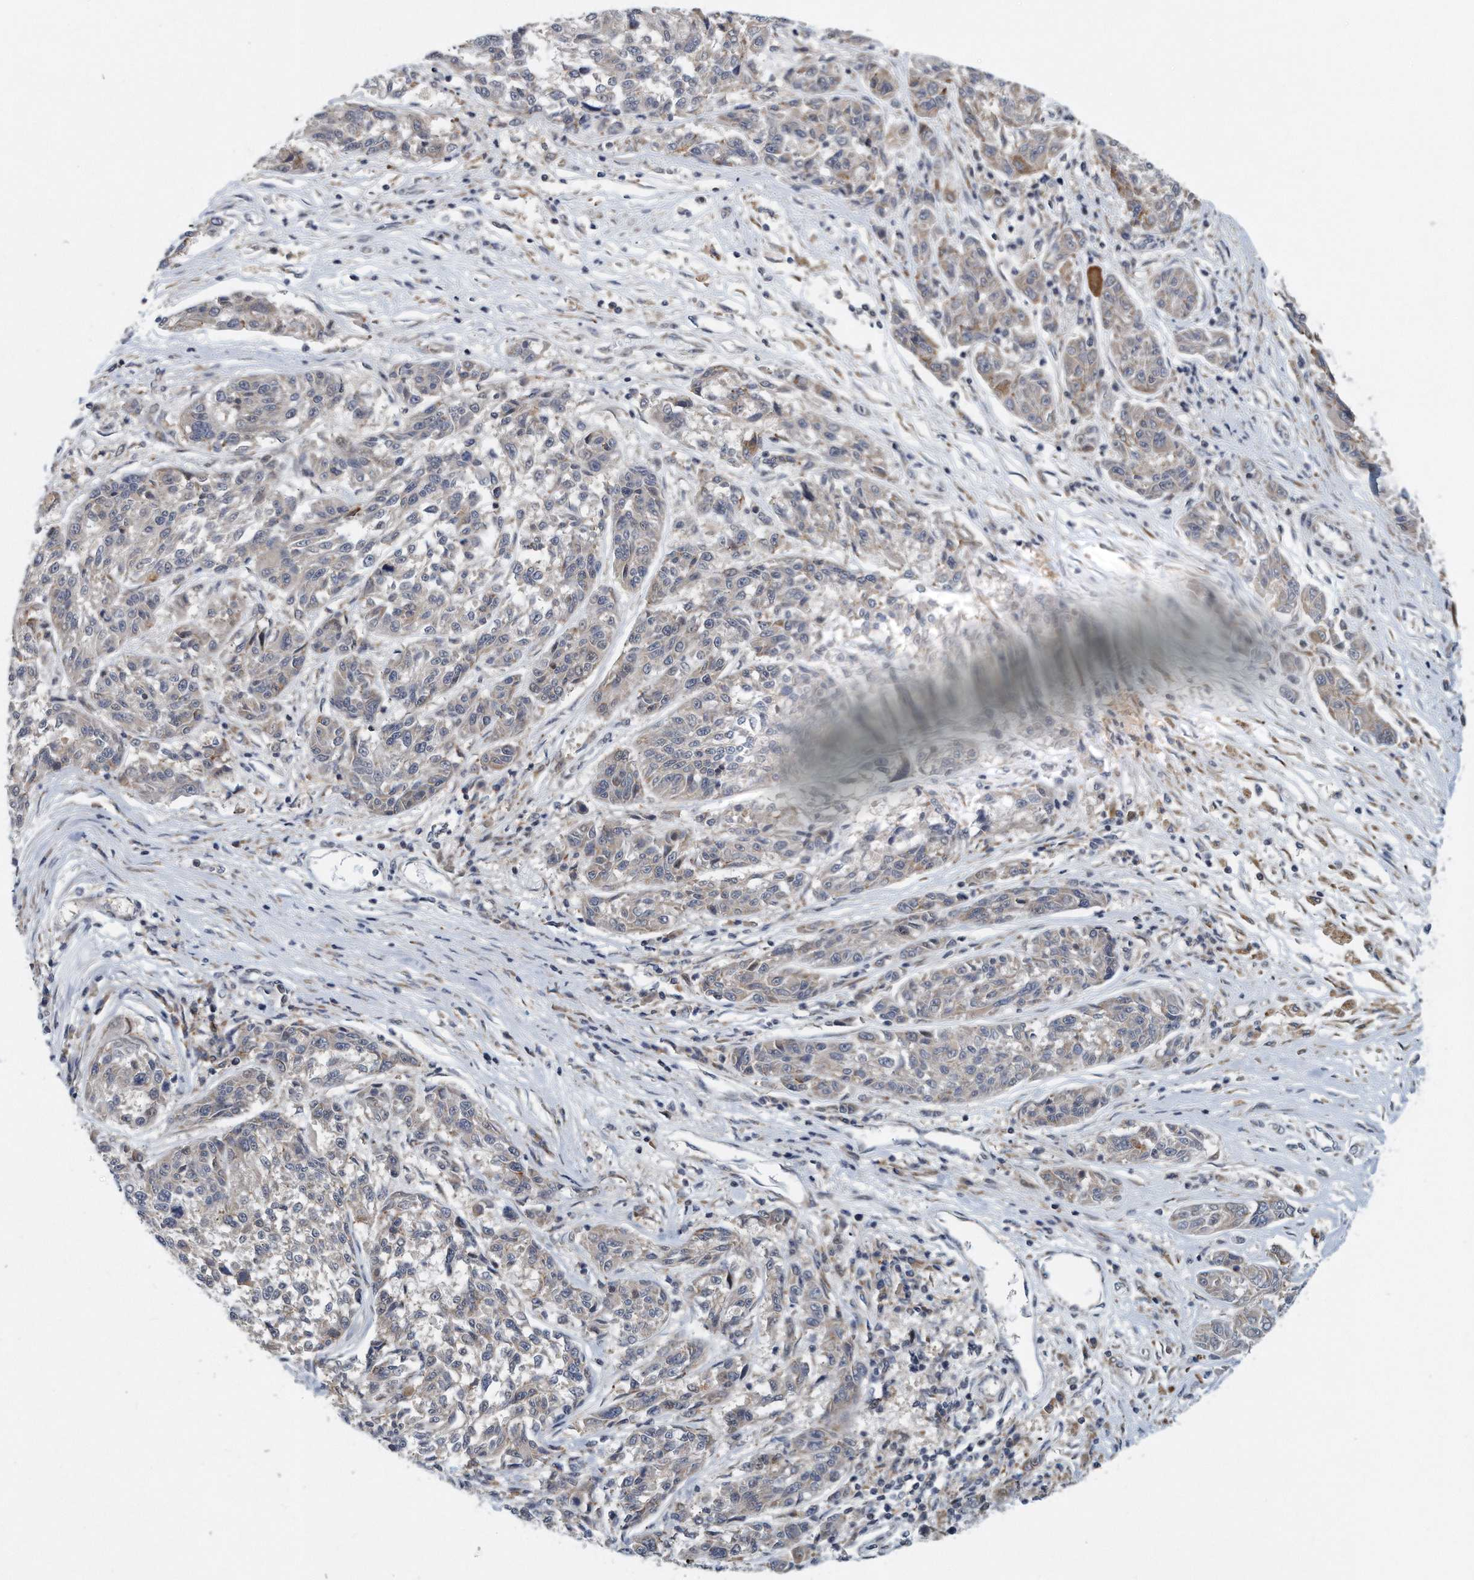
{"staining": {"intensity": "negative", "quantity": "none", "location": "none"}, "tissue": "melanoma", "cell_type": "Tumor cells", "image_type": "cancer", "snomed": [{"axis": "morphology", "description": "Malignant melanoma, NOS"}, {"axis": "topography", "description": "Skin"}], "caption": "Malignant melanoma was stained to show a protein in brown. There is no significant expression in tumor cells. (DAB (3,3'-diaminobenzidine) immunohistochemistry with hematoxylin counter stain).", "gene": "VLDLR", "patient": {"sex": "male", "age": 53}}